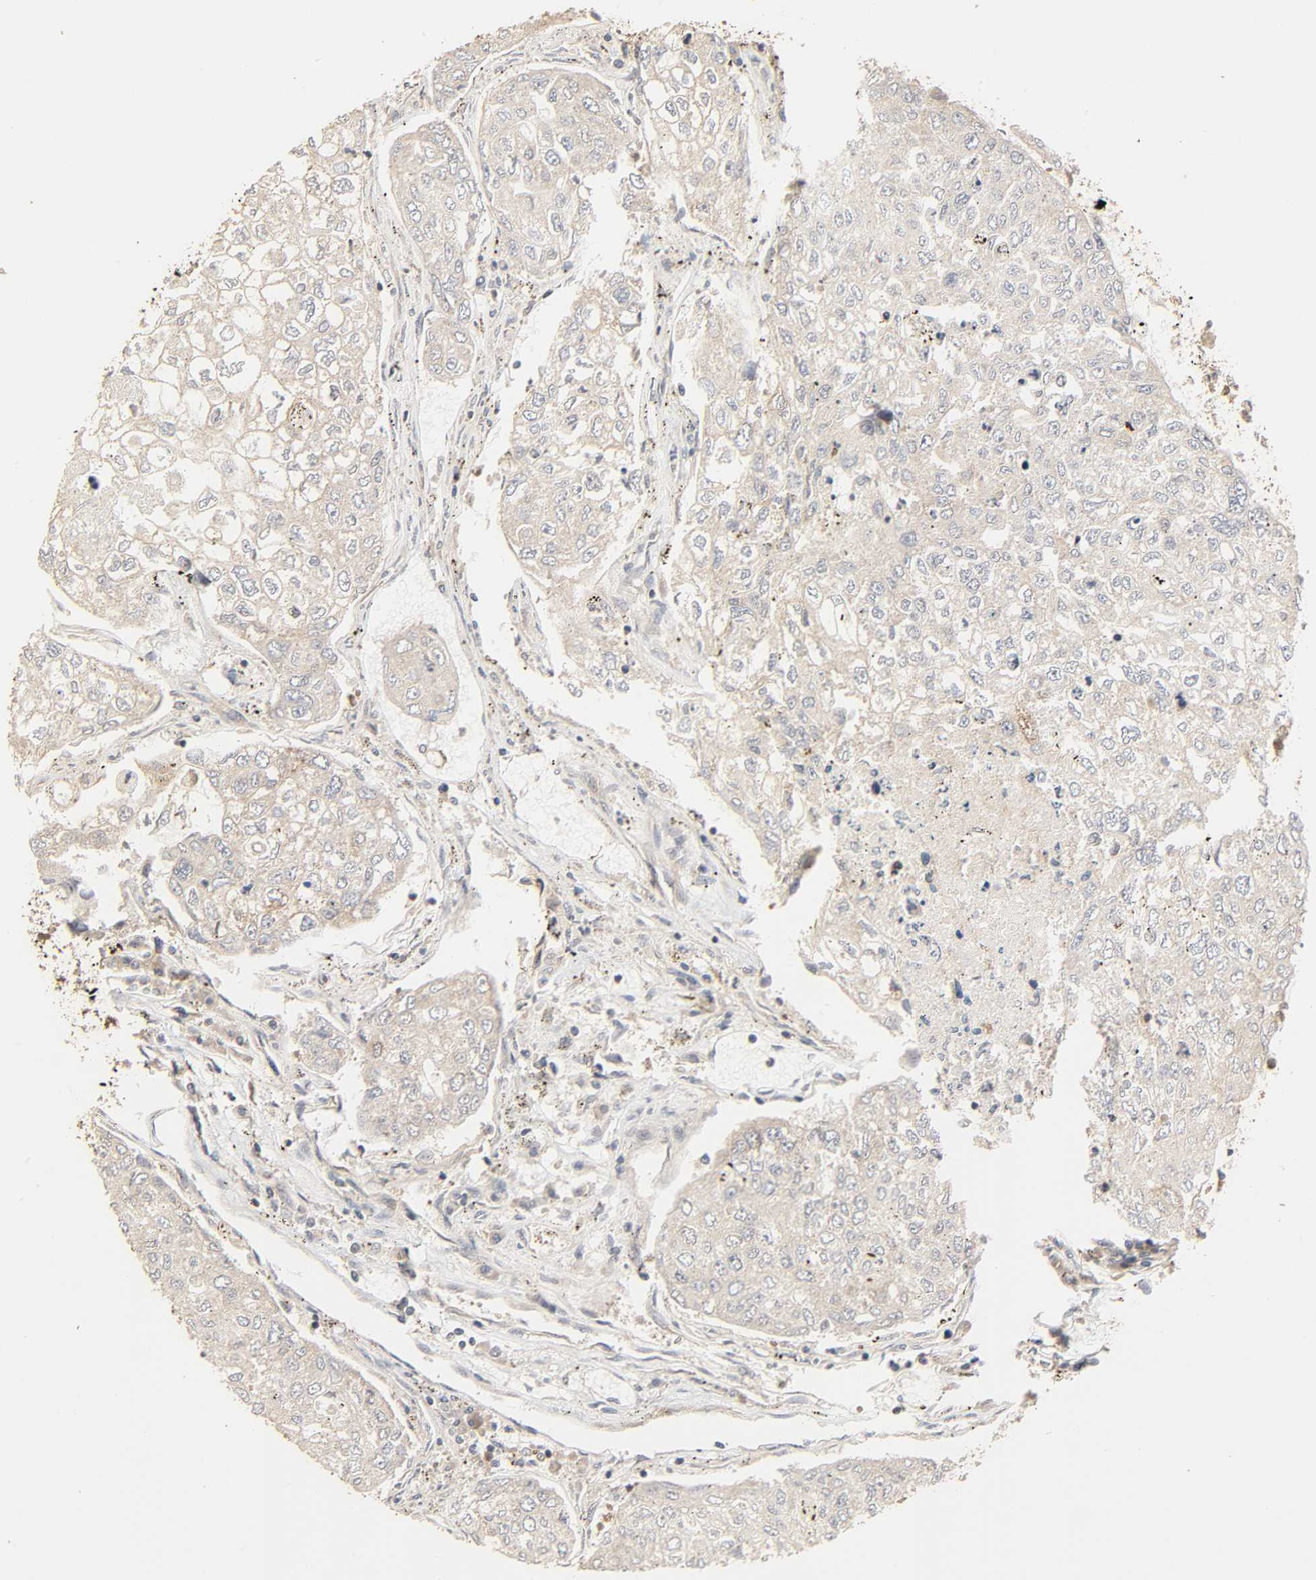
{"staining": {"intensity": "weak", "quantity": "25%-75%", "location": "cytoplasmic/membranous"}, "tissue": "urothelial cancer", "cell_type": "Tumor cells", "image_type": "cancer", "snomed": [{"axis": "morphology", "description": "Urothelial carcinoma, High grade"}, {"axis": "topography", "description": "Lymph node"}, {"axis": "topography", "description": "Urinary bladder"}], "caption": "A high-resolution photomicrograph shows immunohistochemistry staining of high-grade urothelial carcinoma, which displays weak cytoplasmic/membranous staining in approximately 25%-75% of tumor cells. (DAB (3,3'-diaminobenzidine) = brown stain, brightfield microscopy at high magnification).", "gene": "NEMF", "patient": {"sex": "male", "age": 51}}